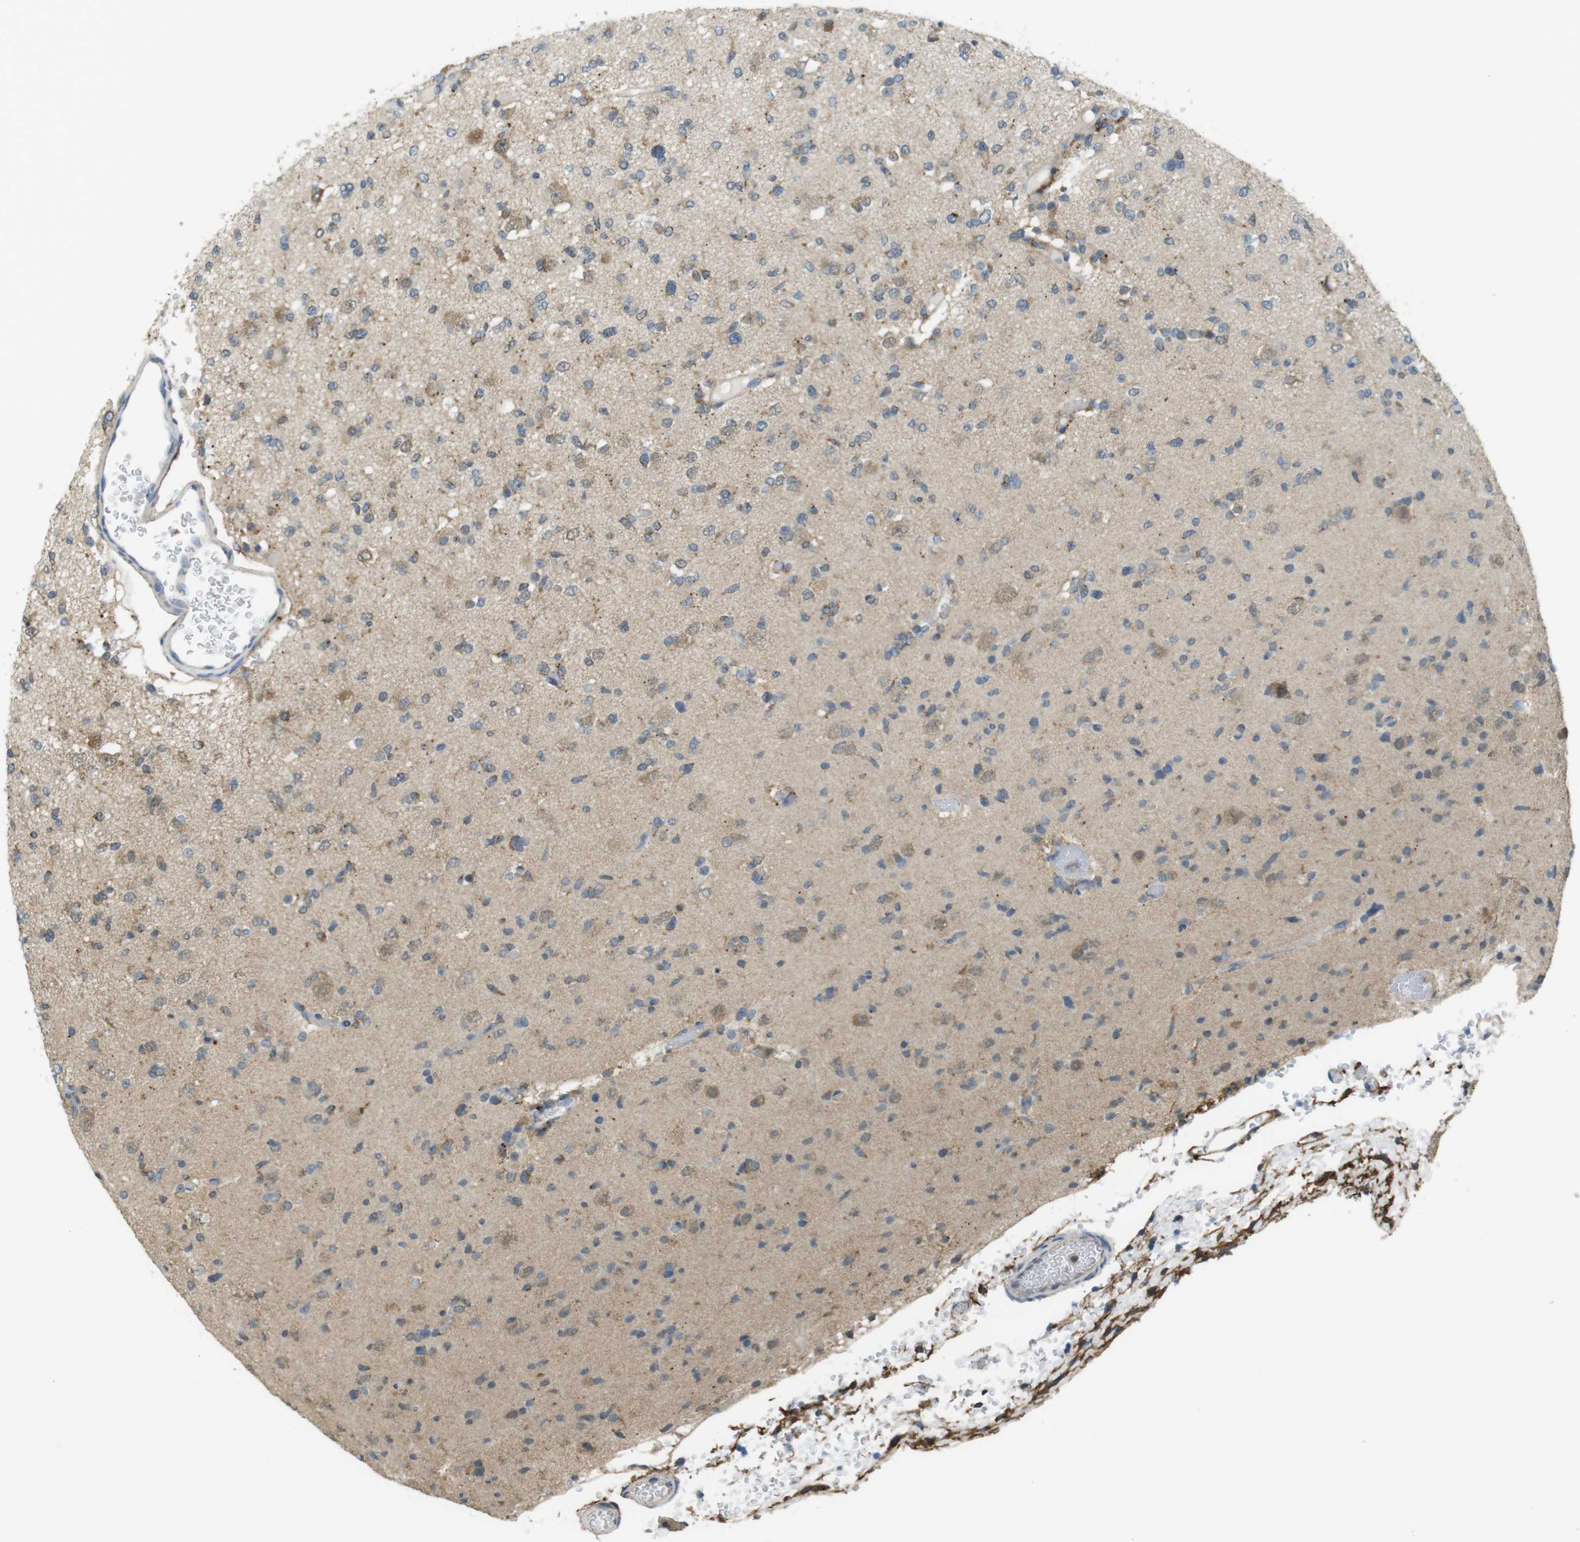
{"staining": {"intensity": "moderate", "quantity": "<25%", "location": "cytoplasmic/membranous"}, "tissue": "glioma", "cell_type": "Tumor cells", "image_type": "cancer", "snomed": [{"axis": "morphology", "description": "Glioma, malignant, Low grade"}, {"axis": "topography", "description": "Brain"}], "caption": "The photomicrograph reveals a brown stain indicating the presence of a protein in the cytoplasmic/membranous of tumor cells in glioma.", "gene": "BRI3BP", "patient": {"sex": "female", "age": 22}}